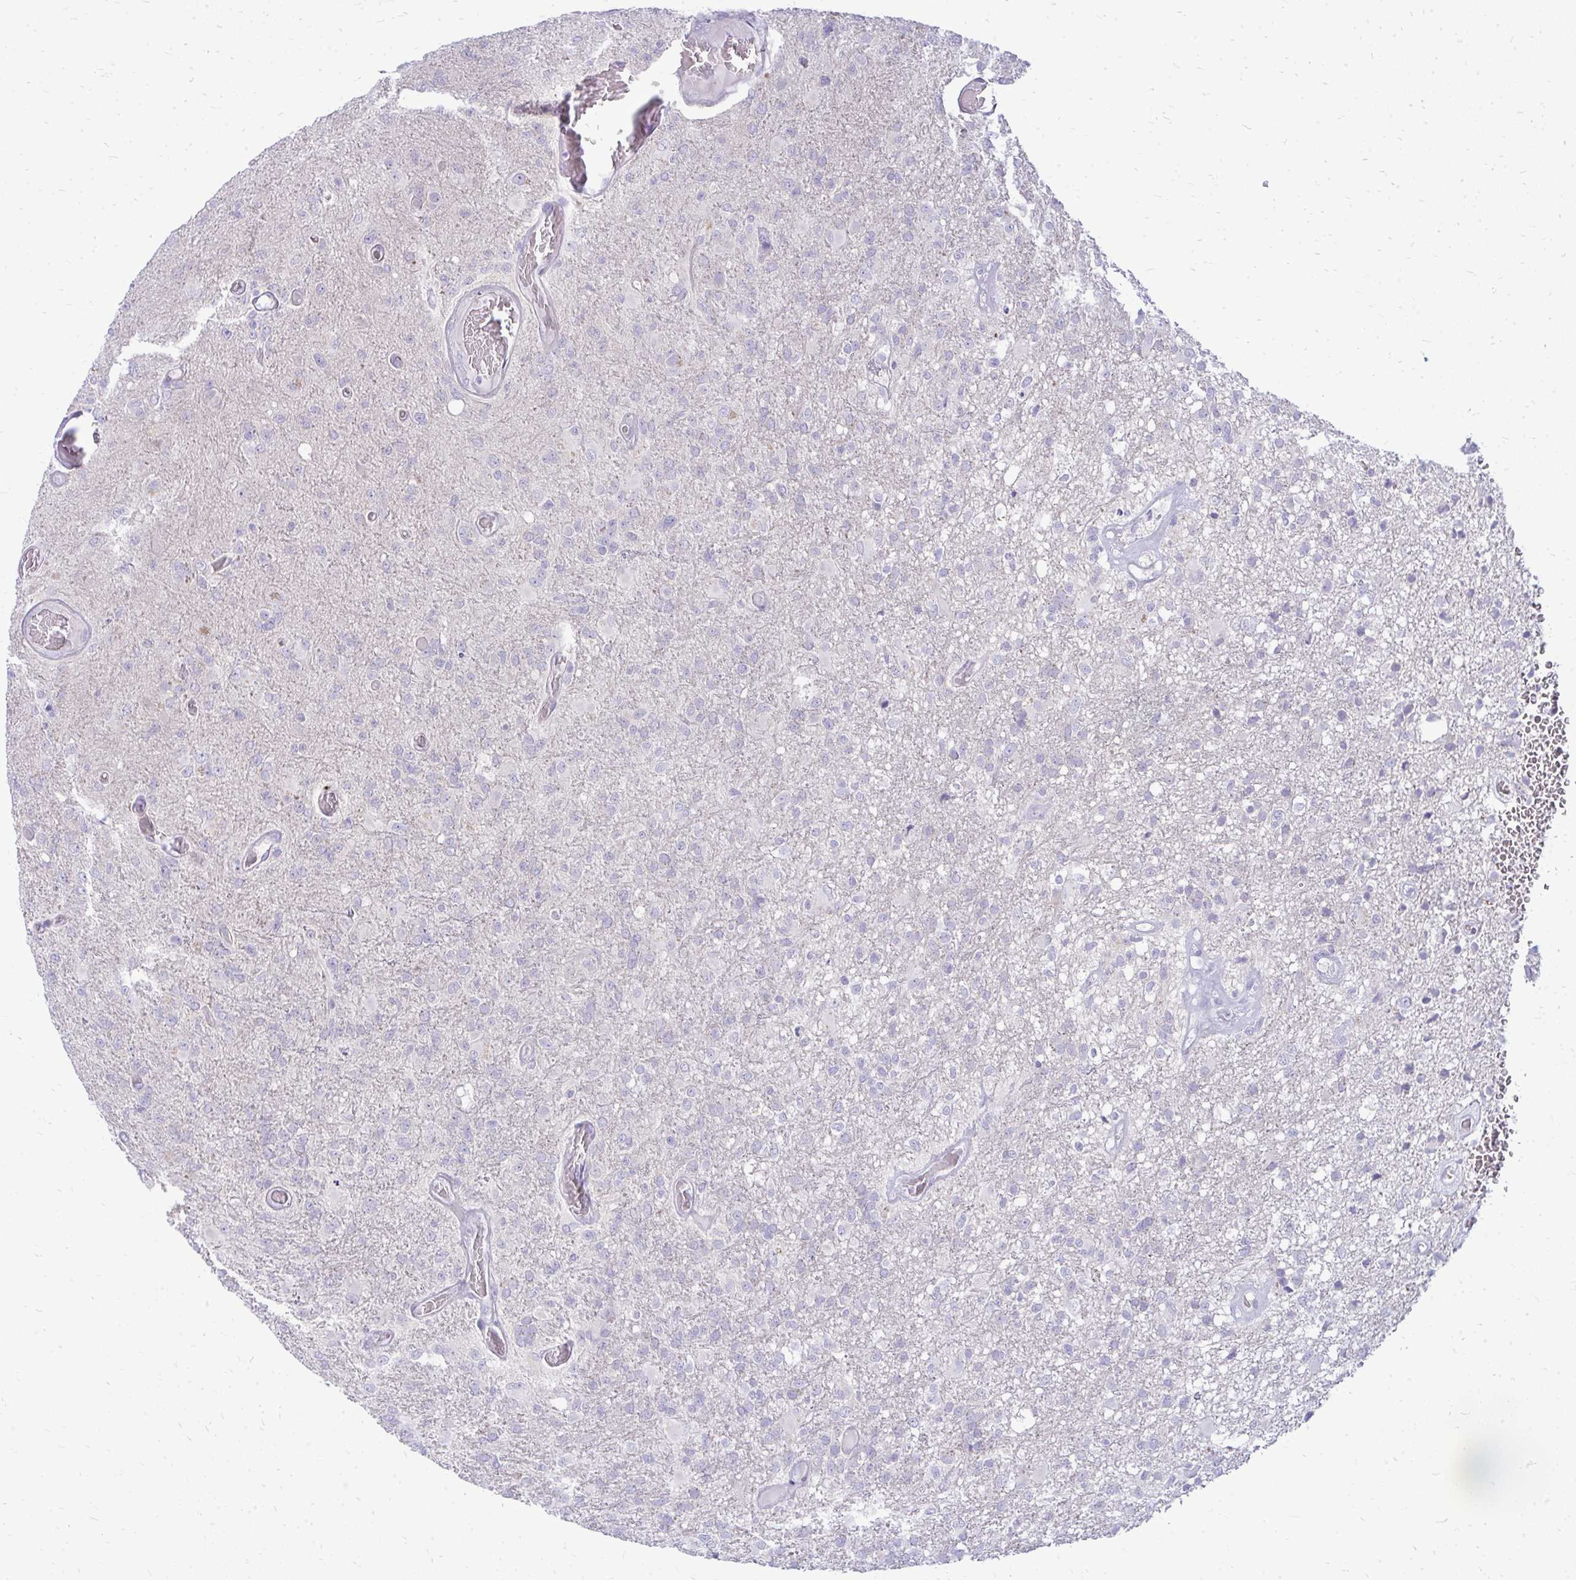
{"staining": {"intensity": "negative", "quantity": "none", "location": "none"}, "tissue": "glioma", "cell_type": "Tumor cells", "image_type": "cancer", "snomed": [{"axis": "morphology", "description": "Glioma, malignant, High grade"}, {"axis": "topography", "description": "Brain"}], "caption": "A high-resolution image shows immunohistochemistry staining of malignant glioma (high-grade), which demonstrates no significant expression in tumor cells.", "gene": "TSPEAR", "patient": {"sex": "female", "age": 74}}